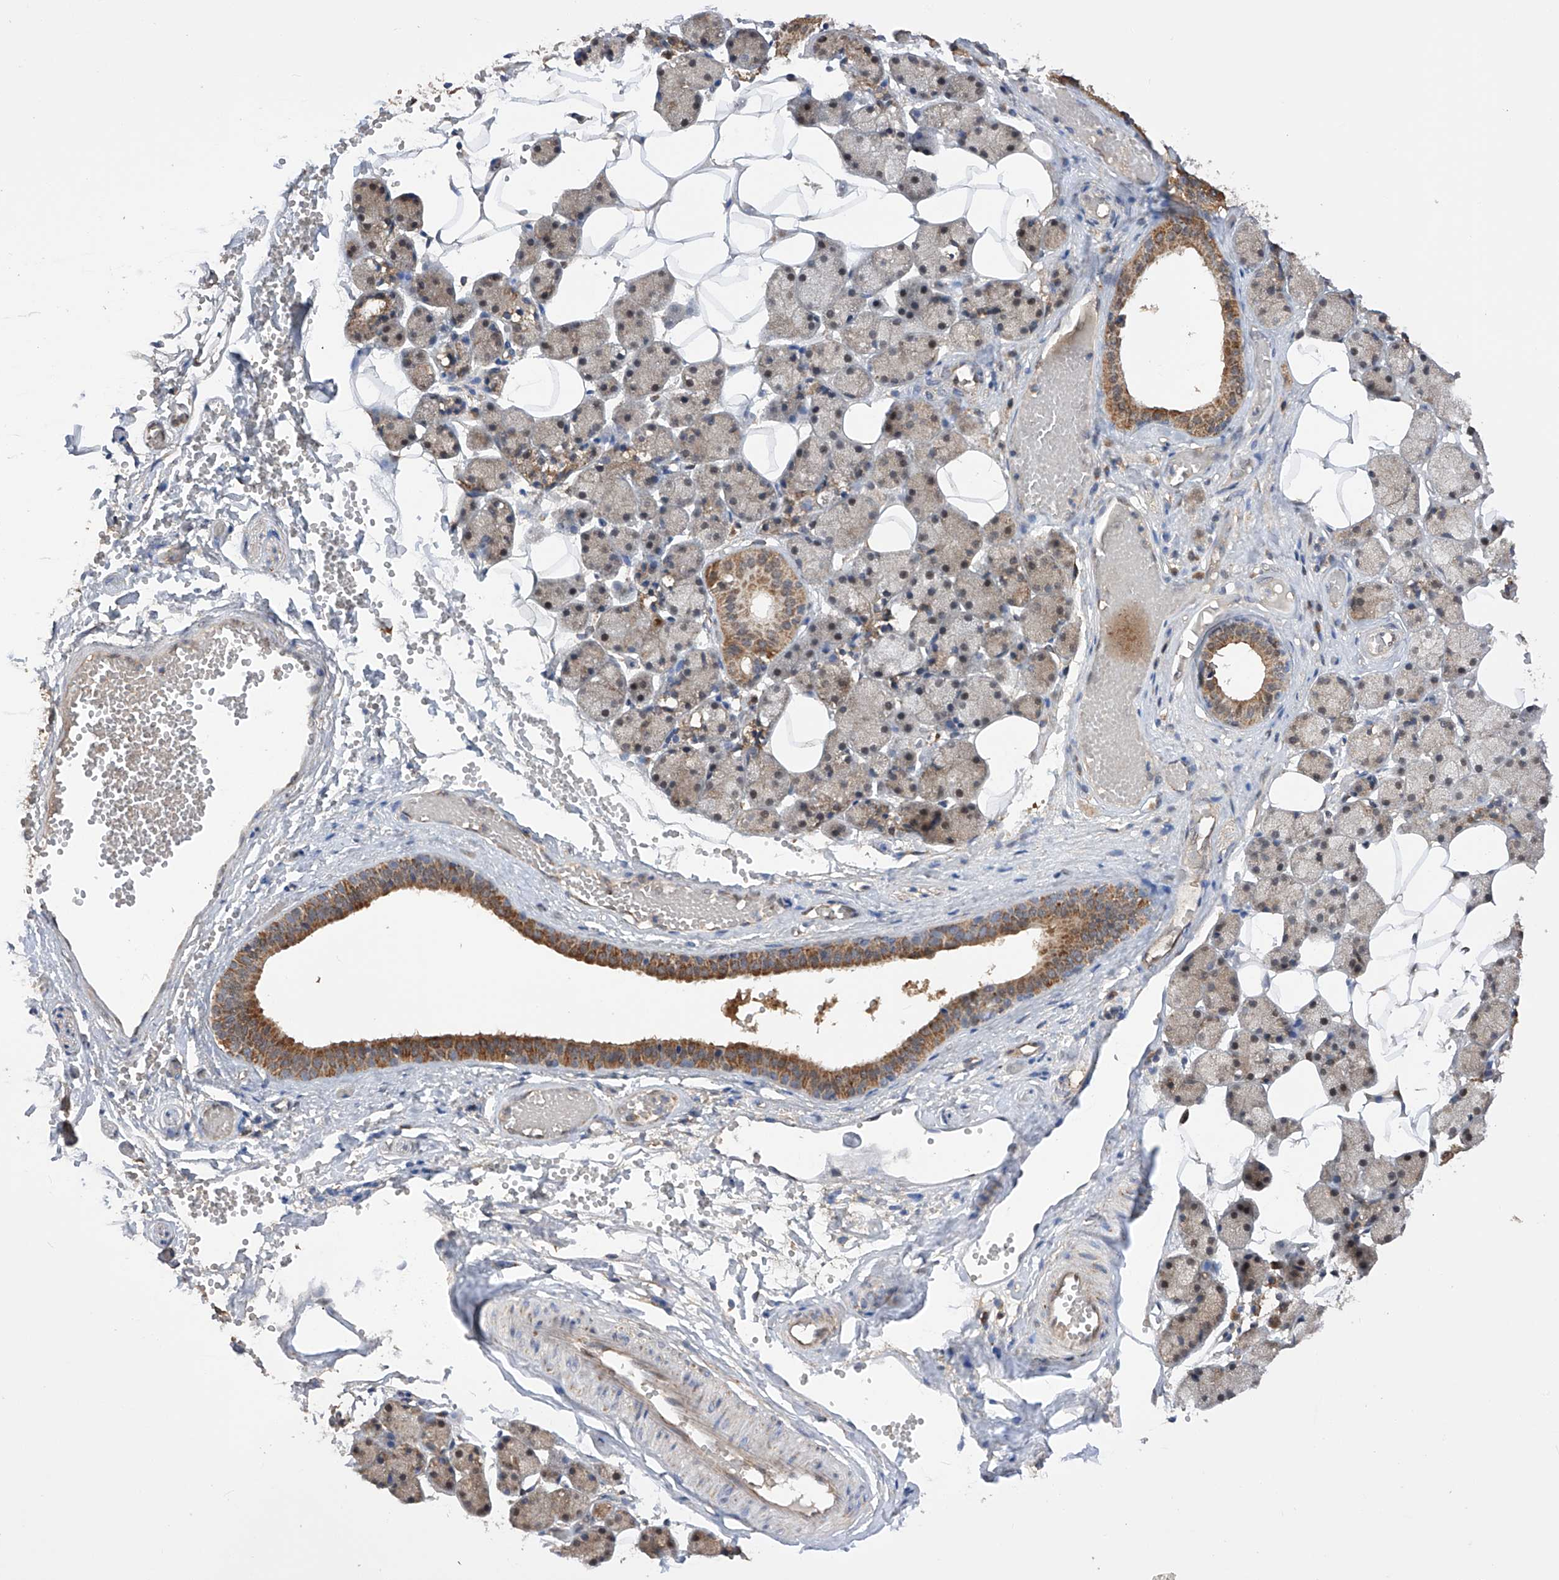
{"staining": {"intensity": "moderate", "quantity": "25%-75%", "location": "cytoplasmic/membranous,nuclear"}, "tissue": "salivary gland", "cell_type": "Glandular cells", "image_type": "normal", "snomed": [{"axis": "morphology", "description": "Normal tissue, NOS"}, {"axis": "topography", "description": "Salivary gland"}], "caption": "Moderate cytoplasmic/membranous,nuclear expression for a protein is identified in about 25%-75% of glandular cells of normal salivary gland using immunohistochemistry (IHC).", "gene": "SDHAF4", "patient": {"sex": "female", "age": 33}}